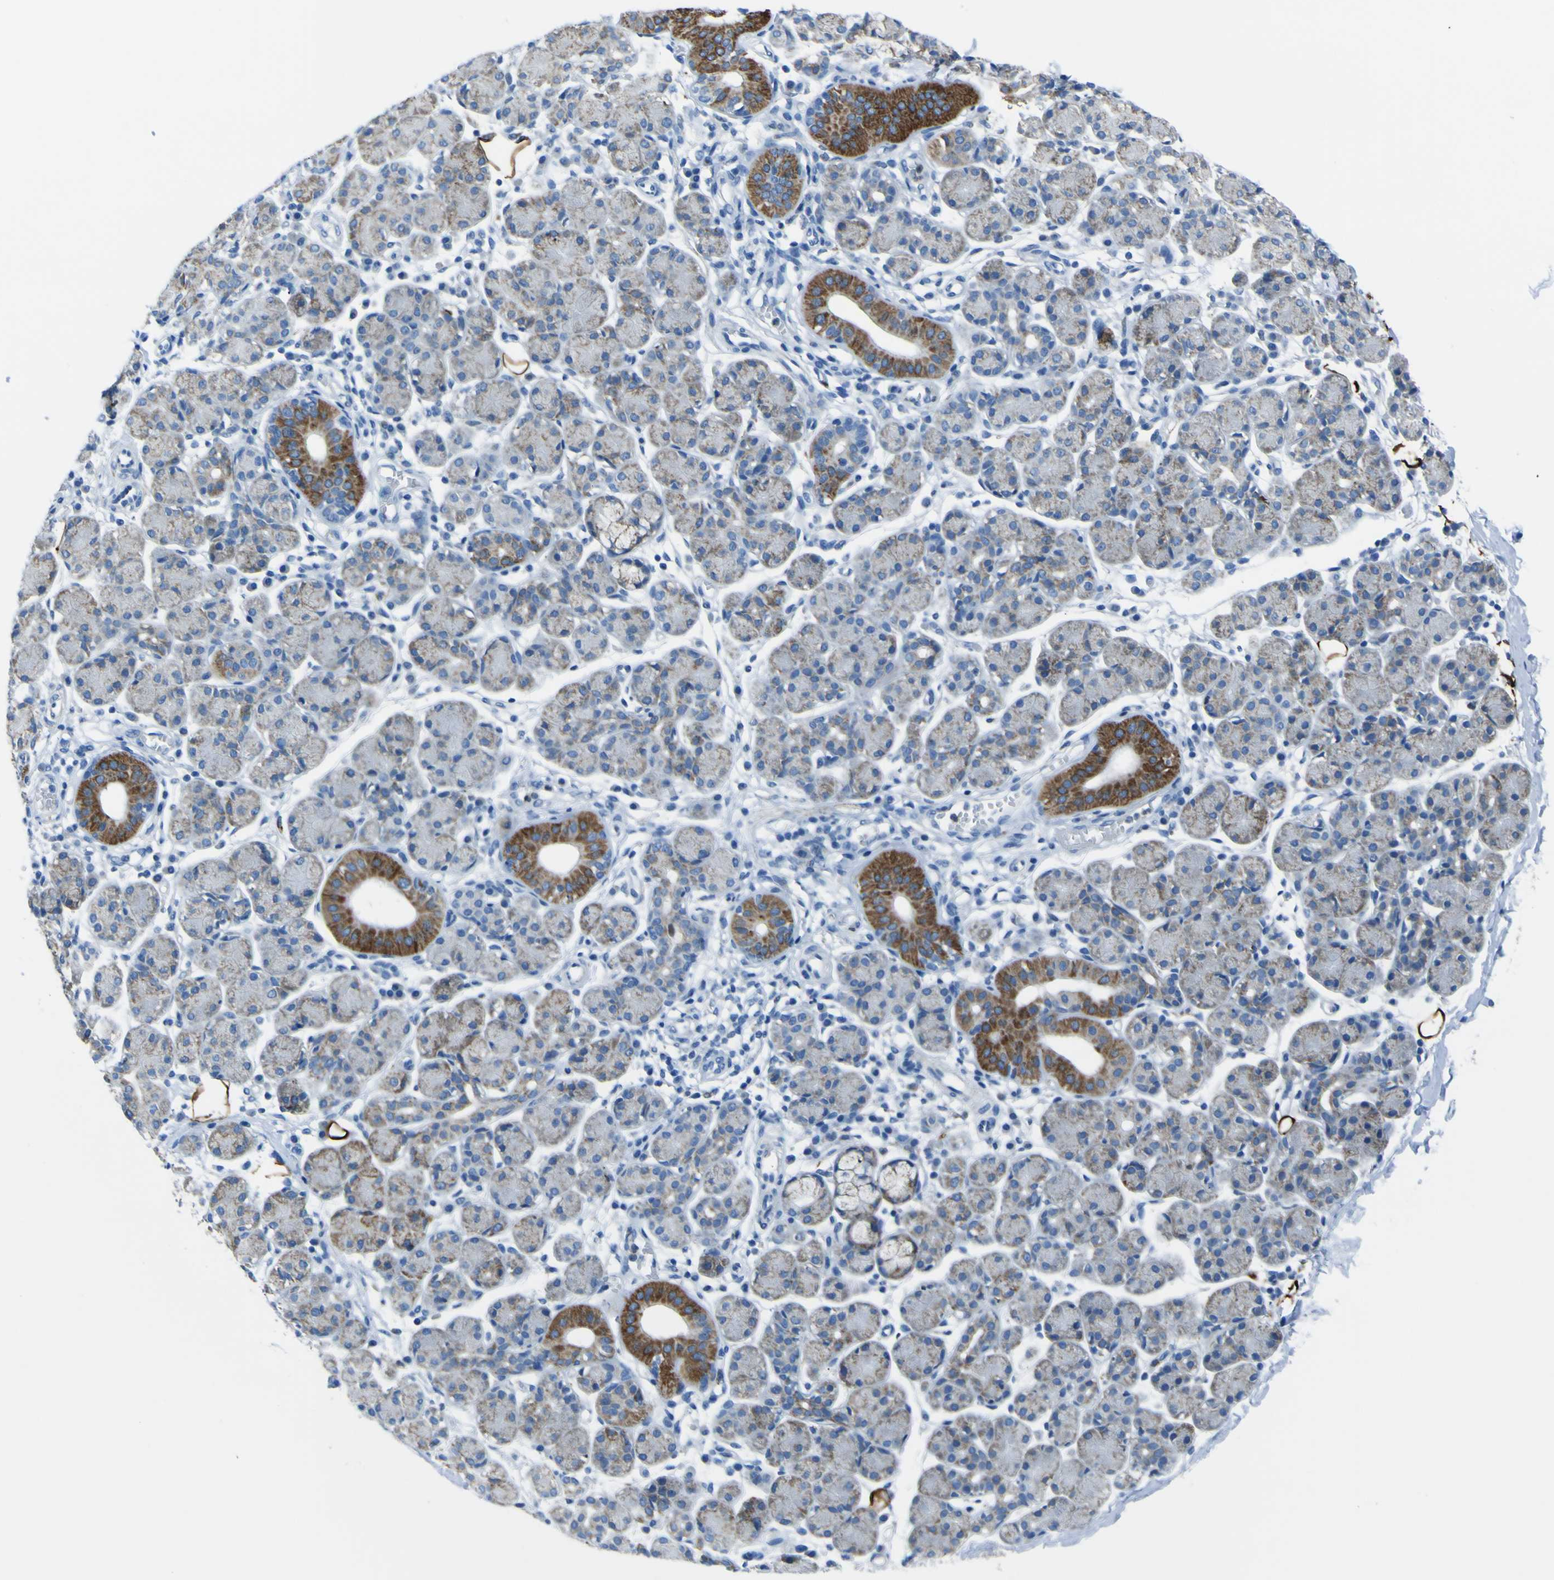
{"staining": {"intensity": "strong", "quantity": "<25%", "location": "cytoplasmic/membranous"}, "tissue": "salivary gland", "cell_type": "Glandular cells", "image_type": "normal", "snomed": [{"axis": "morphology", "description": "Normal tissue, NOS"}, {"axis": "morphology", "description": "Inflammation, NOS"}, {"axis": "topography", "description": "Lymph node"}, {"axis": "topography", "description": "Salivary gland"}], "caption": "About <25% of glandular cells in unremarkable human salivary gland exhibit strong cytoplasmic/membranous protein expression as visualized by brown immunohistochemical staining.", "gene": "ACSL1", "patient": {"sex": "male", "age": 3}}